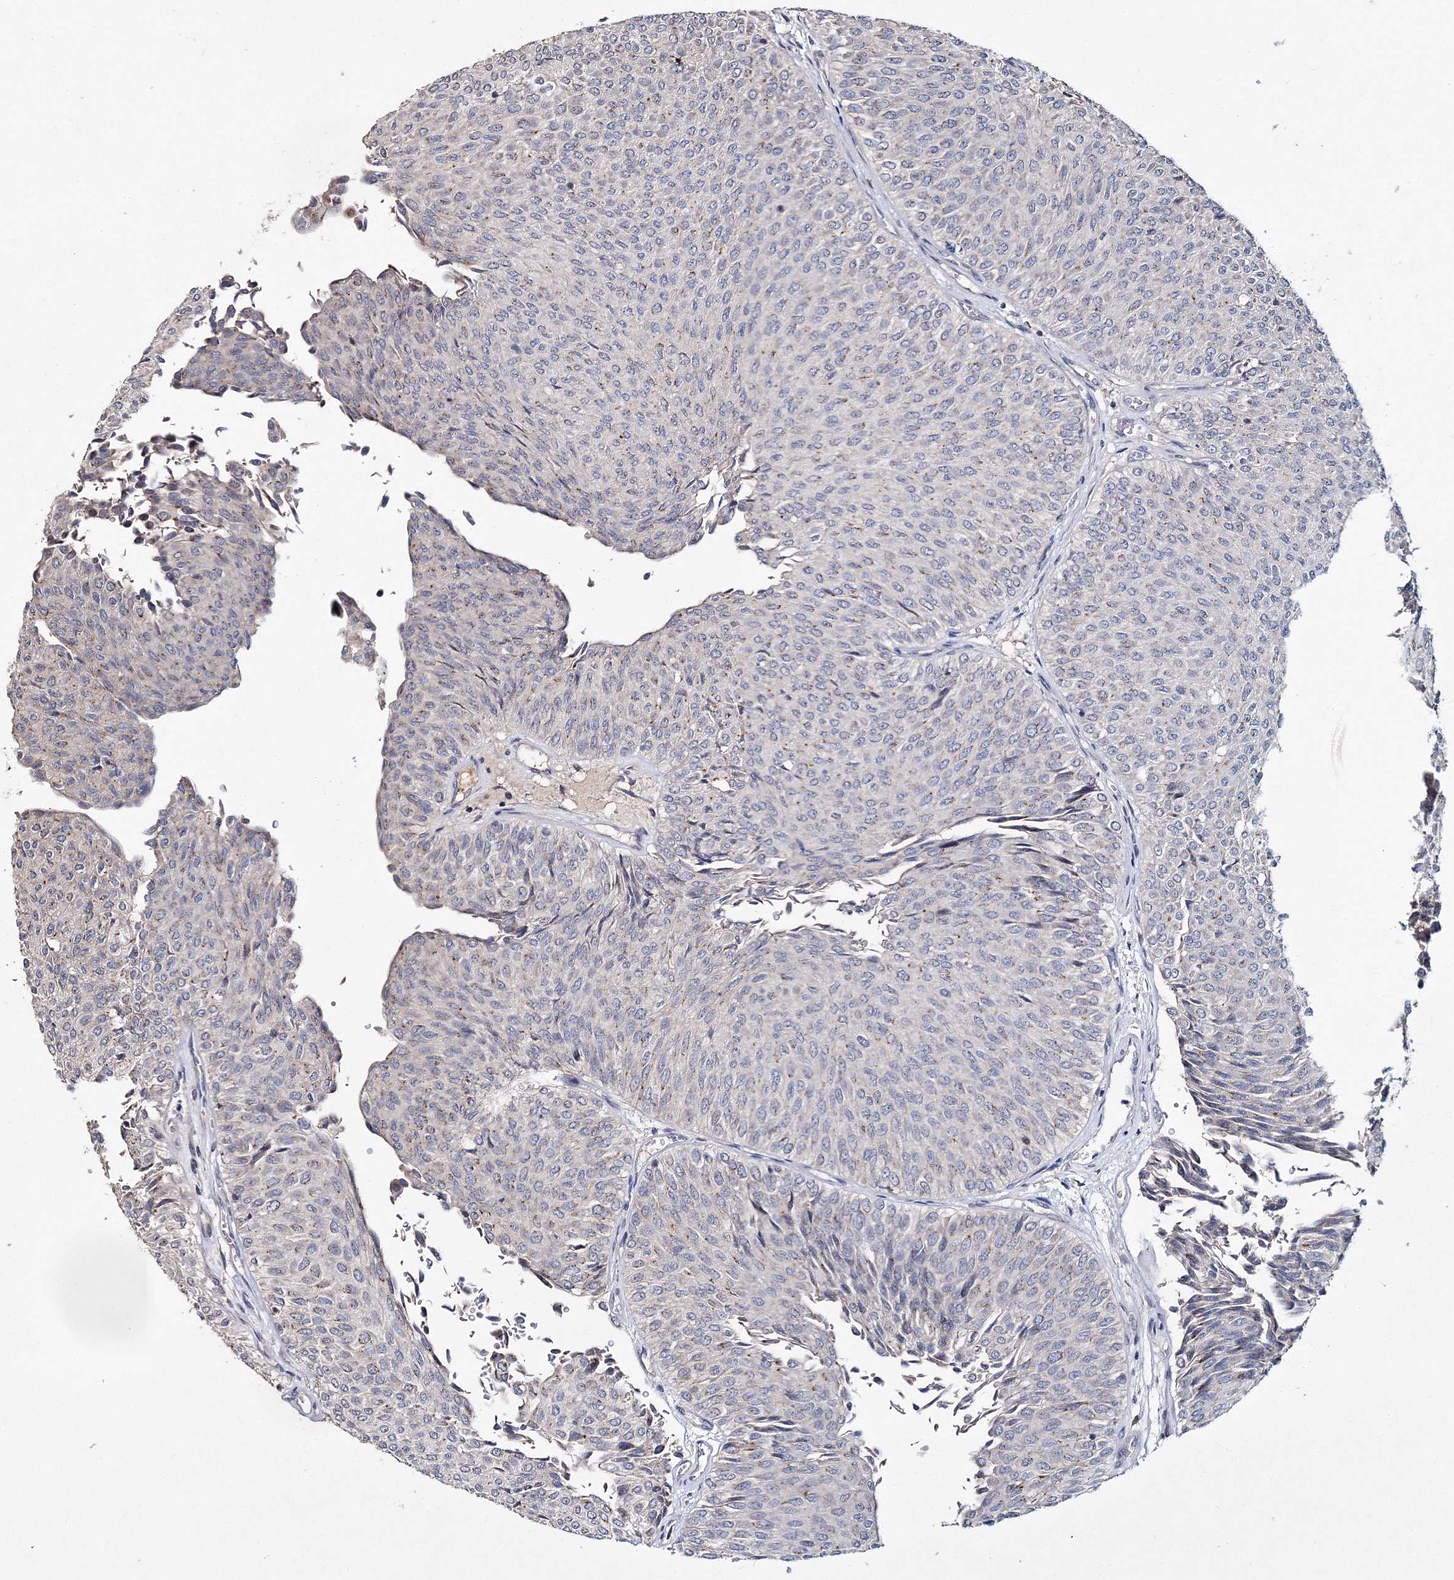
{"staining": {"intensity": "weak", "quantity": "<25%", "location": "cytoplasmic/membranous"}, "tissue": "urothelial cancer", "cell_type": "Tumor cells", "image_type": "cancer", "snomed": [{"axis": "morphology", "description": "Urothelial carcinoma, Low grade"}, {"axis": "topography", "description": "Urinary bladder"}], "caption": "Urothelial cancer was stained to show a protein in brown. There is no significant positivity in tumor cells. (DAB immunohistochemistry with hematoxylin counter stain).", "gene": "GJB5", "patient": {"sex": "male", "age": 78}}